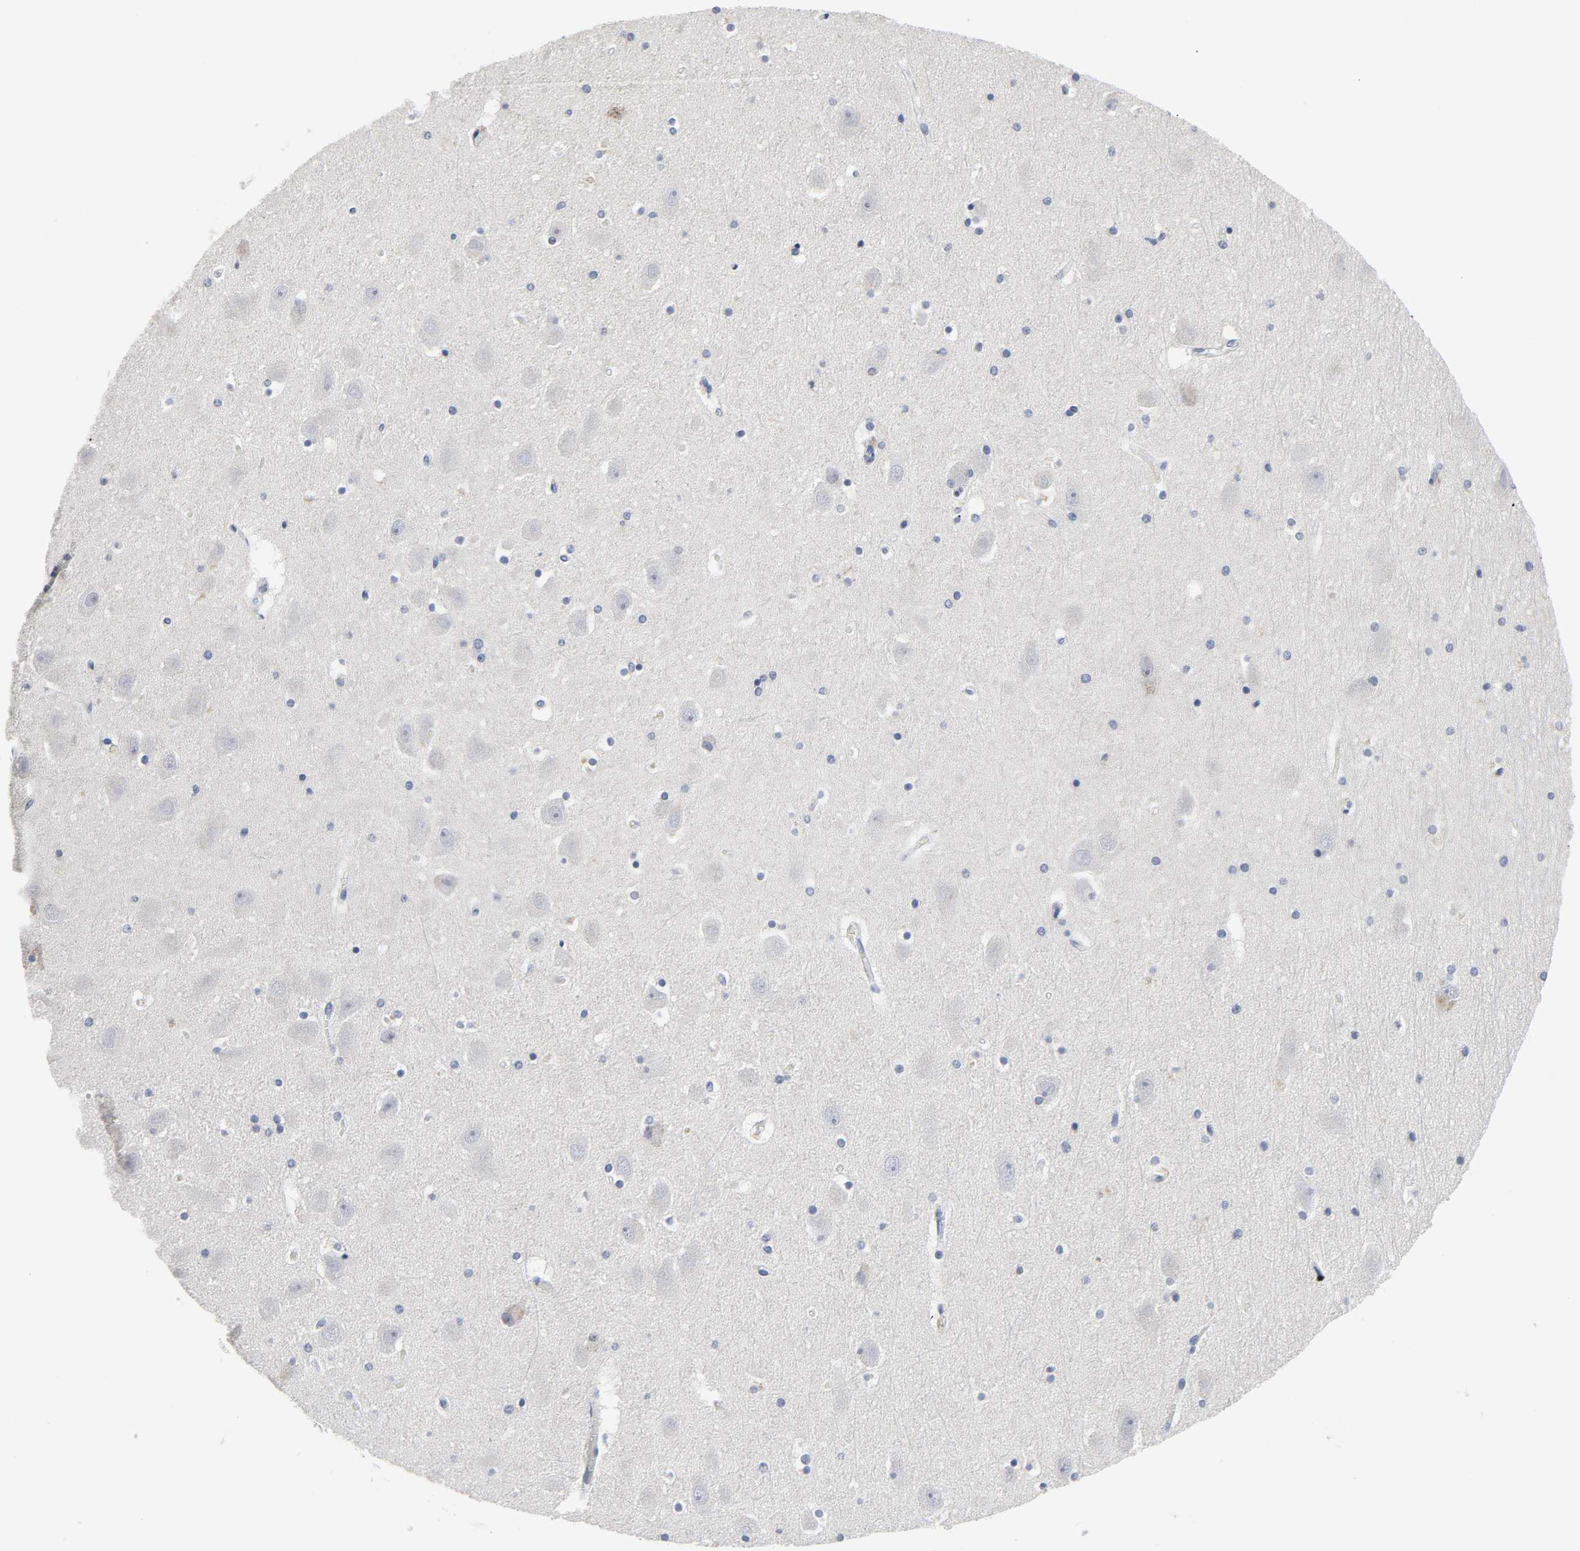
{"staining": {"intensity": "negative", "quantity": "none", "location": "none"}, "tissue": "hippocampus", "cell_type": "Glial cells", "image_type": "normal", "snomed": [{"axis": "morphology", "description": "Normal tissue, NOS"}, {"axis": "topography", "description": "Hippocampus"}], "caption": "Glial cells are negative for brown protein staining in normal hippocampus.", "gene": "WEE1", "patient": {"sex": "male", "age": 45}}